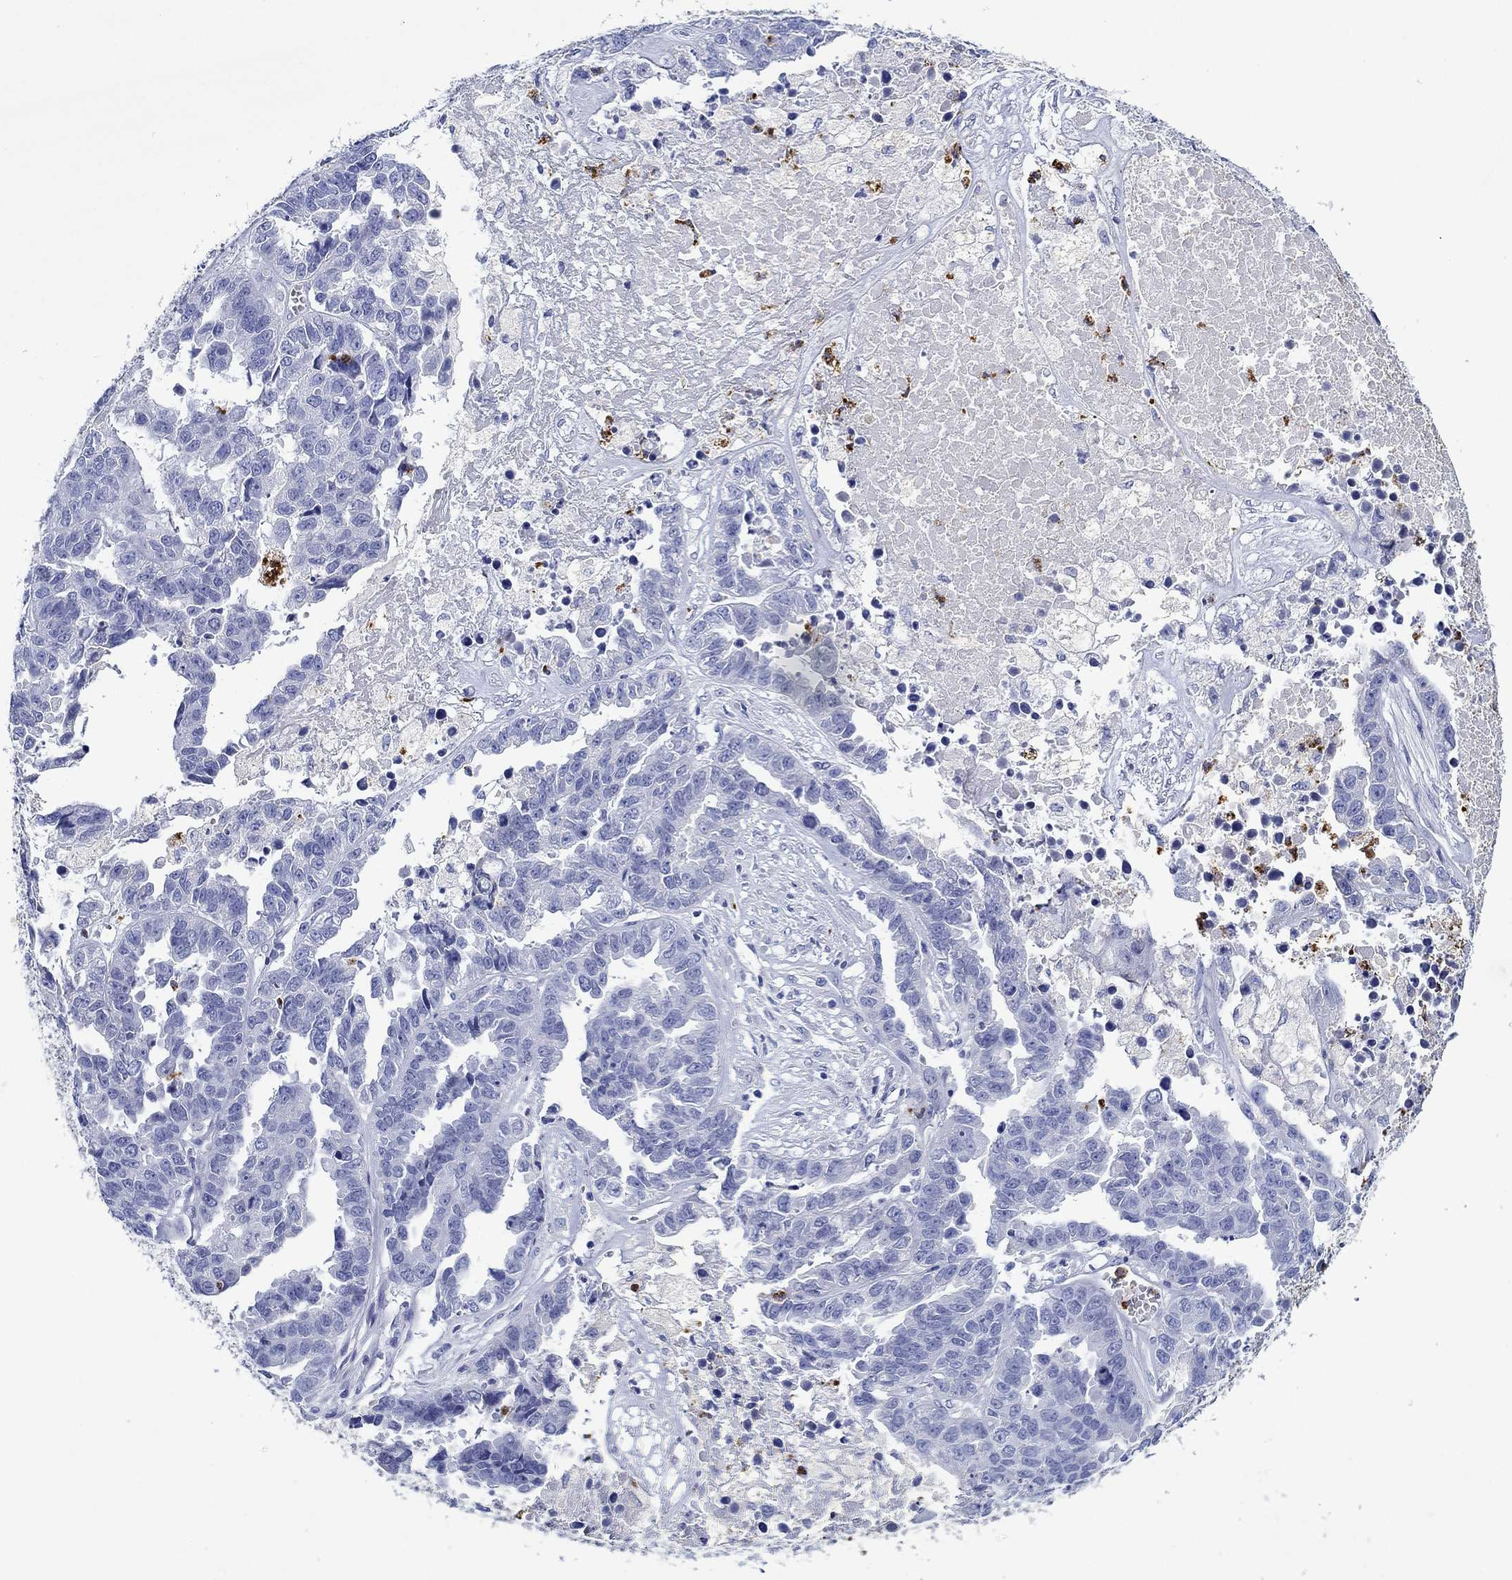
{"staining": {"intensity": "negative", "quantity": "none", "location": "none"}, "tissue": "ovarian cancer", "cell_type": "Tumor cells", "image_type": "cancer", "snomed": [{"axis": "morphology", "description": "Cystadenocarcinoma, serous, NOS"}, {"axis": "topography", "description": "Ovary"}], "caption": "An immunohistochemistry micrograph of ovarian serous cystadenocarcinoma is shown. There is no staining in tumor cells of ovarian serous cystadenocarcinoma.", "gene": "EPX", "patient": {"sex": "female", "age": 87}}